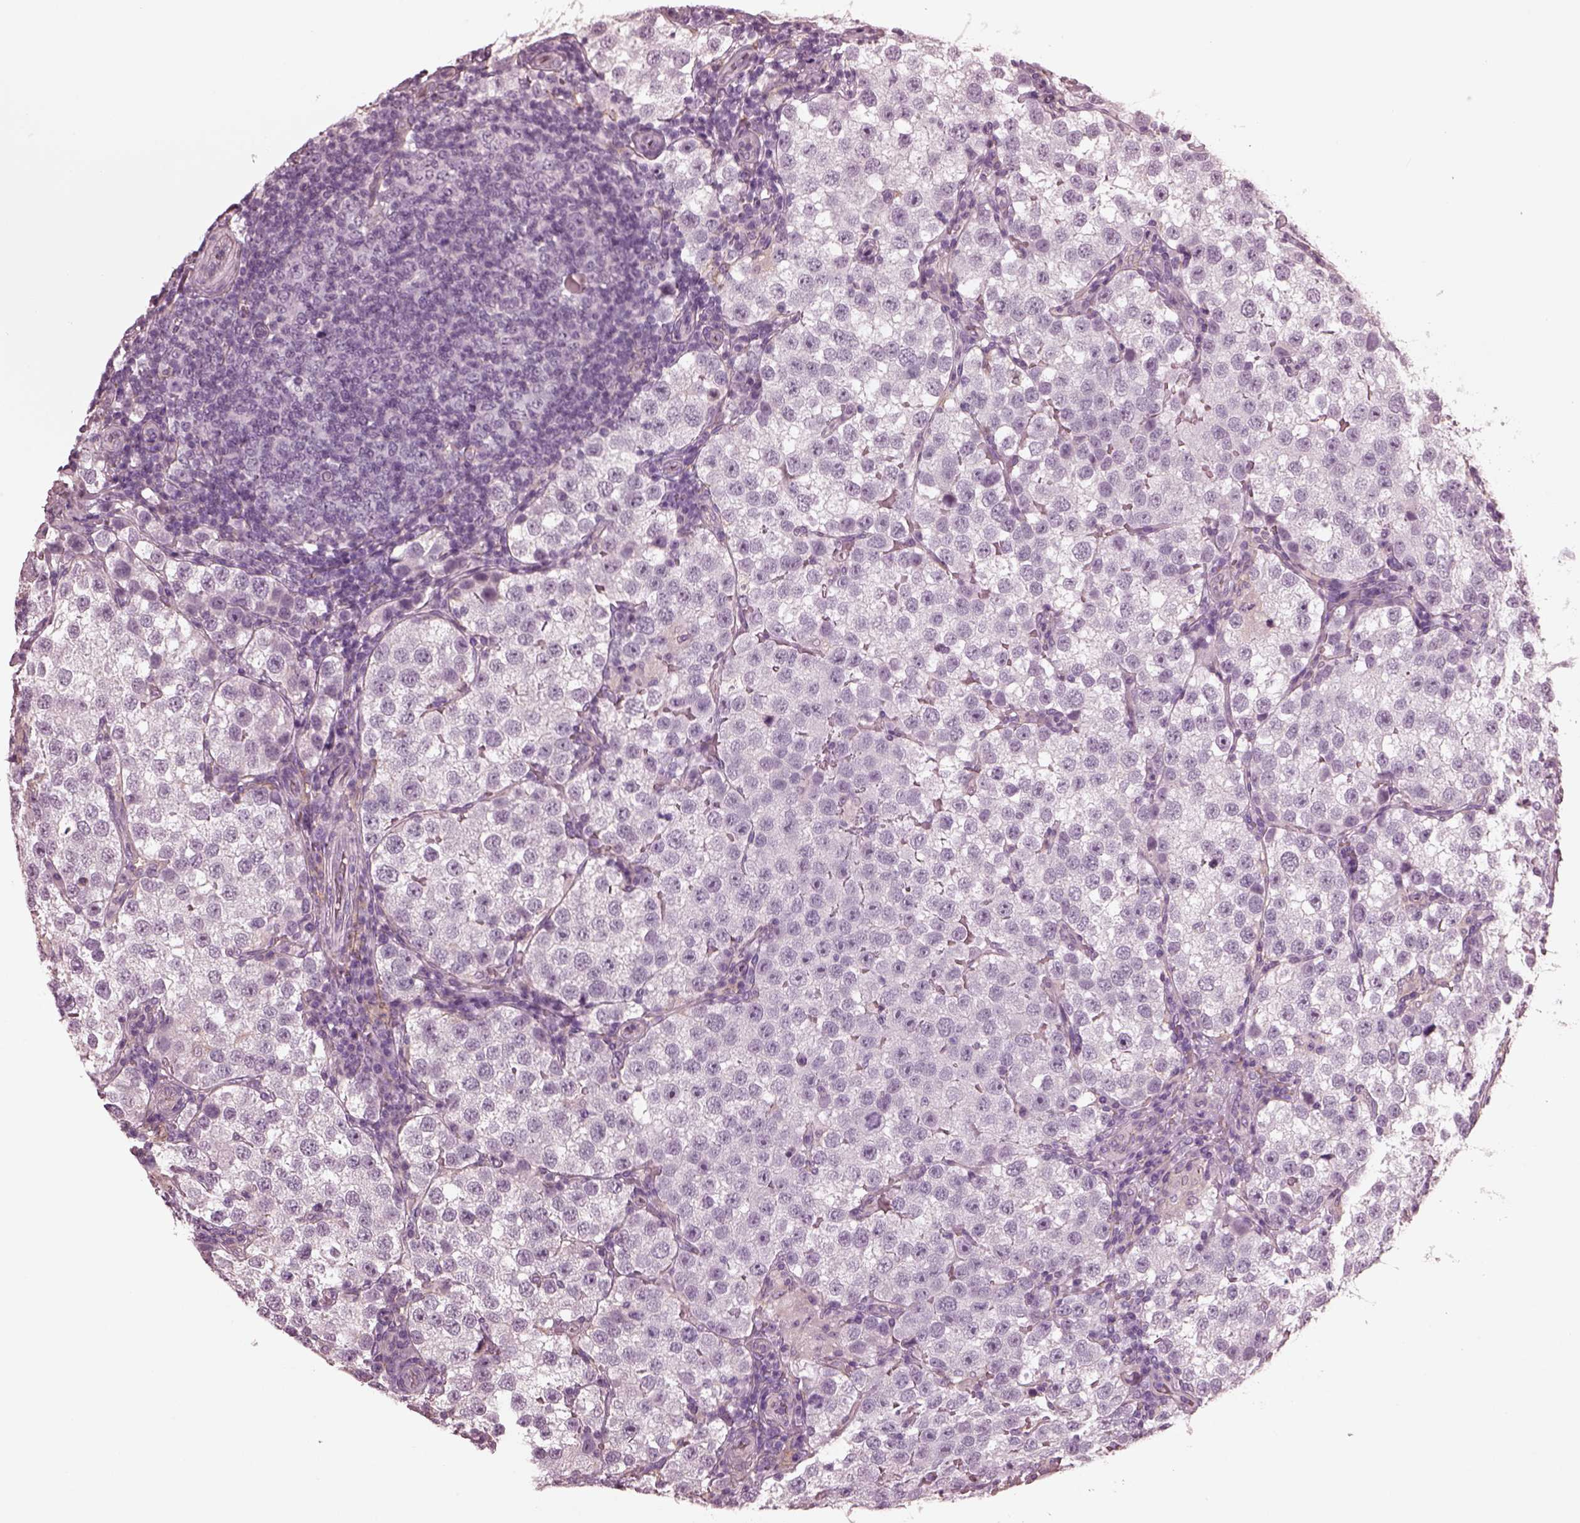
{"staining": {"intensity": "negative", "quantity": "none", "location": "none"}, "tissue": "testis cancer", "cell_type": "Tumor cells", "image_type": "cancer", "snomed": [{"axis": "morphology", "description": "Seminoma, NOS"}, {"axis": "topography", "description": "Testis"}], "caption": "Immunohistochemical staining of human seminoma (testis) exhibits no significant positivity in tumor cells.", "gene": "CGA", "patient": {"sex": "male", "age": 37}}